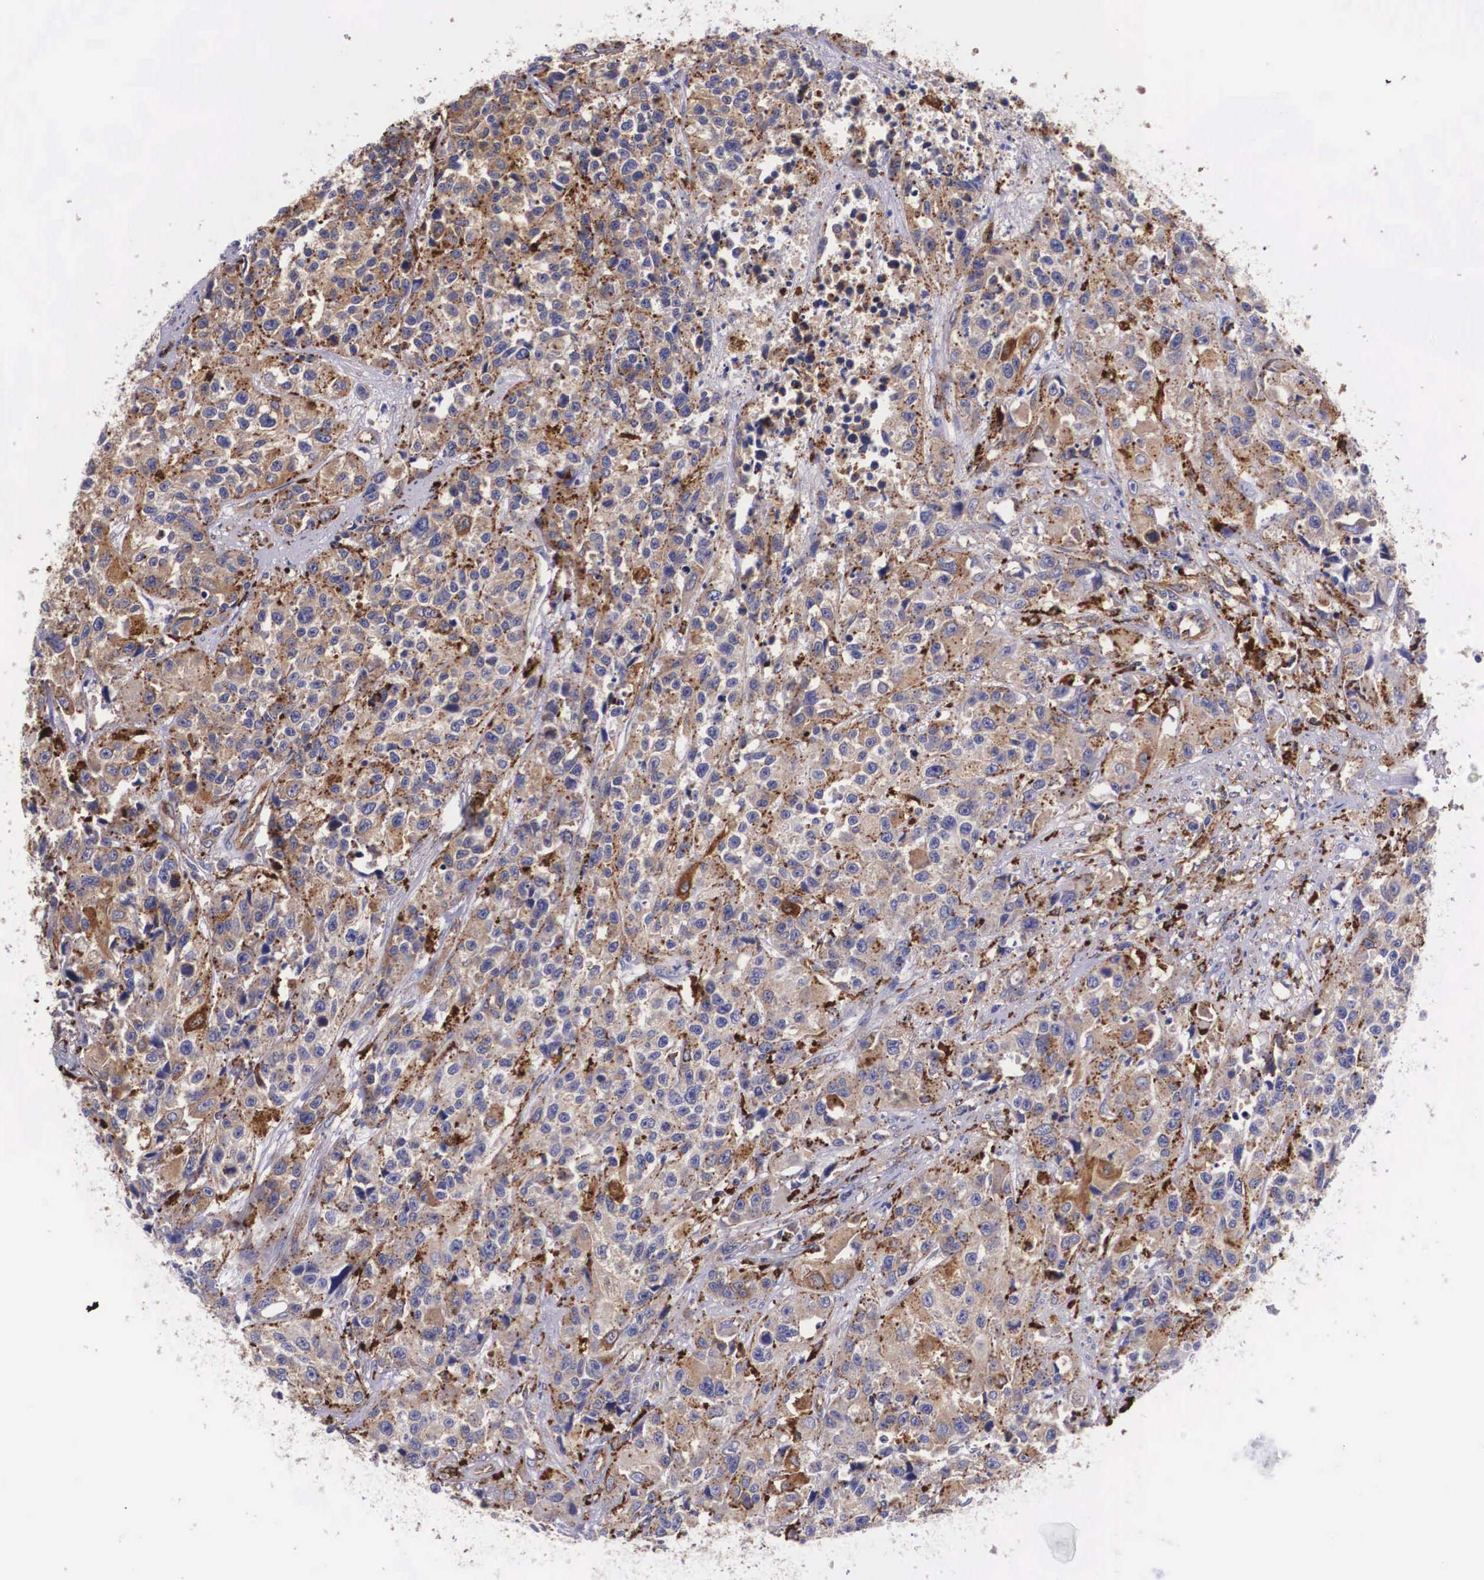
{"staining": {"intensity": "moderate", "quantity": ">75%", "location": "cytoplasmic/membranous"}, "tissue": "urothelial cancer", "cell_type": "Tumor cells", "image_type": "cancer", "snomed": [{"axis": "morphology", "description": "Urothelial carcinoma, High grade"}, {"axis": "topography", "description": "Urinary bladder"}], "caption": "Immunohistochemical staining of human urothelial carcinoma (high-grade) exhibits moderate cytoplasmic/membranous protein expression in about >75% of tumor cells.", "gene": "NAGA", "patient": {"sex": "female", "age": 81}}